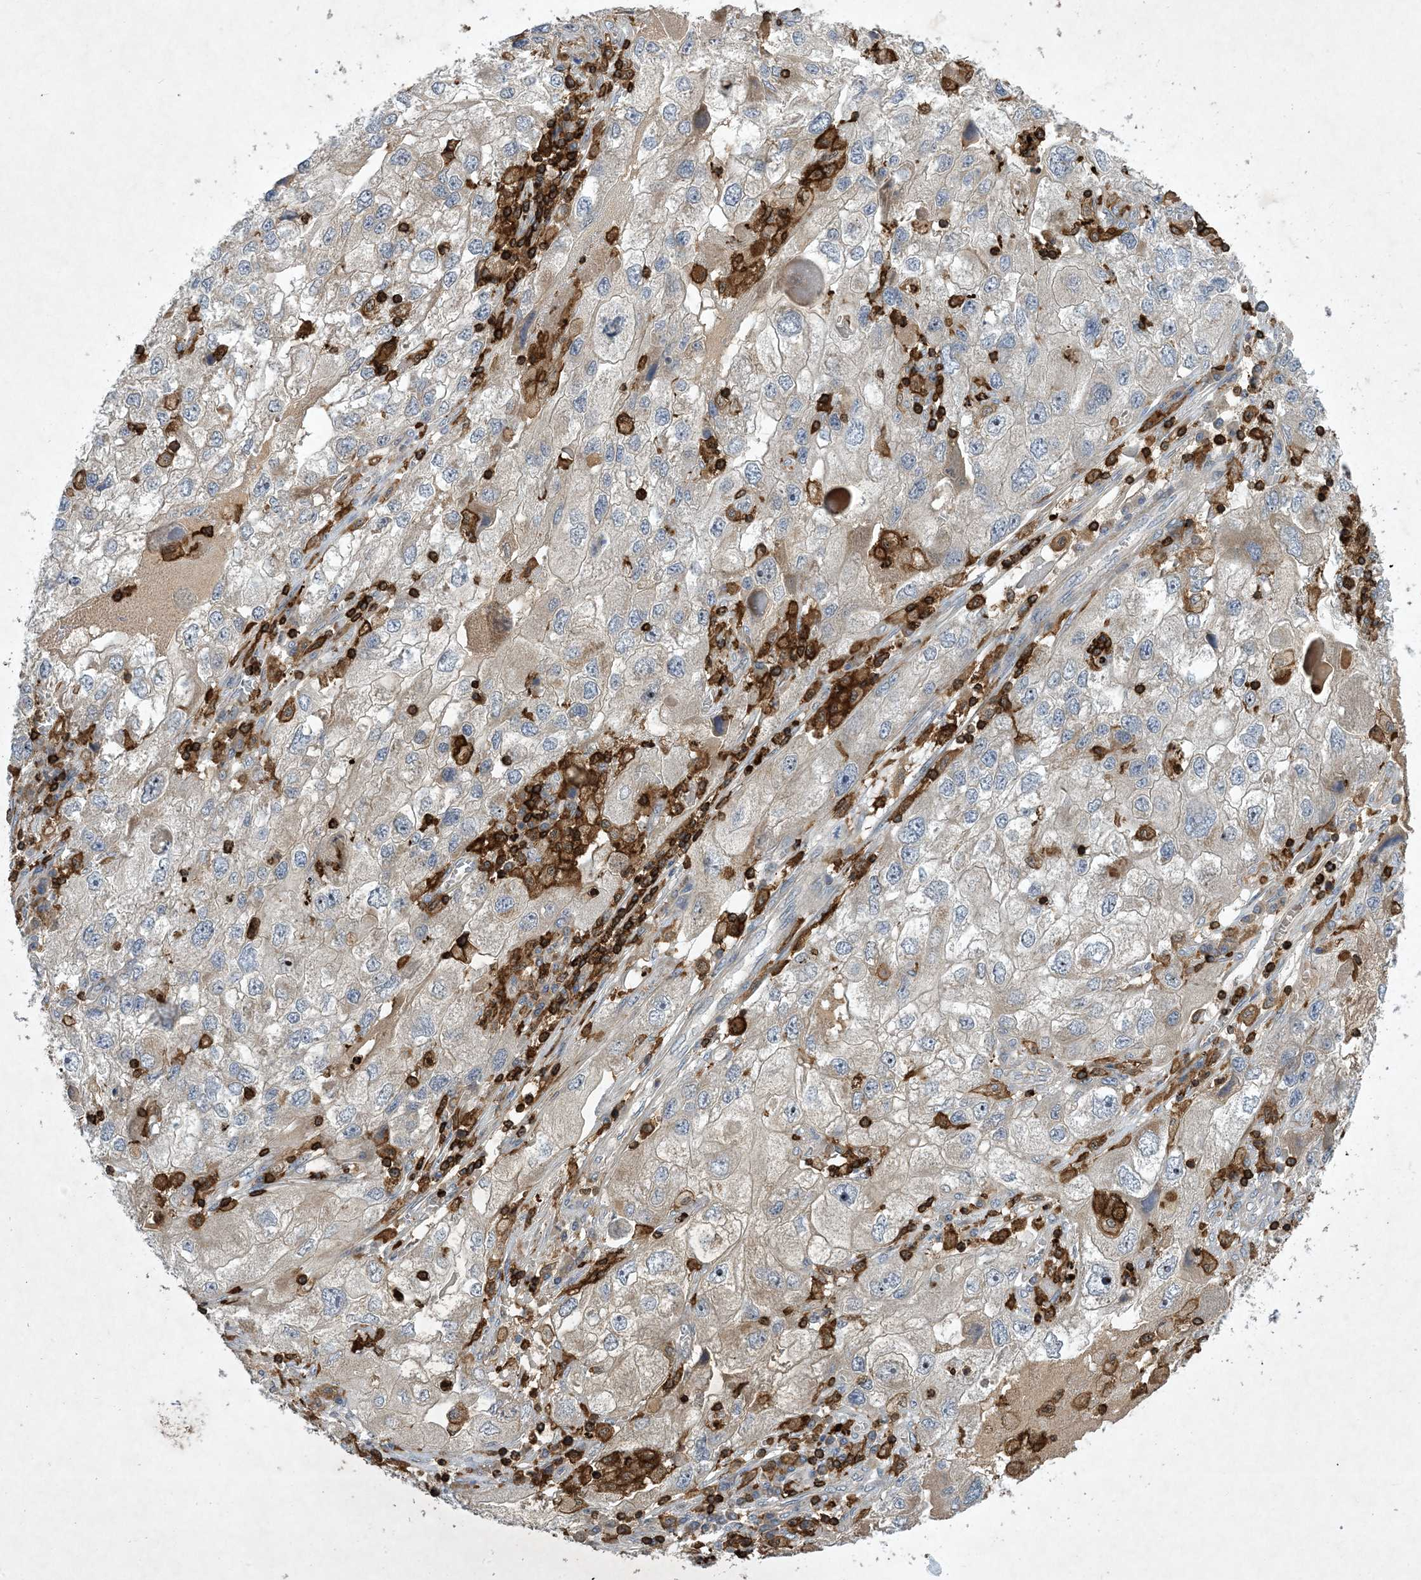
{"staining": {"intensity": "weak", "quantity": "<25%", "location": "cytoplasmic/membranous"}, "tissue": "endometrial cancer", "cell_type": "Tumor cells", "image_type": "cancer", "snomed": [{"axis": "morphology", "description": "Adenocarcinoma, NOS"}, {"axis": "topography", "description": "Endometrium"}], "caption": "This is a image of IHC staining of endometrial cancer (adenocarcinoma), which shows no expression in tumor cells.", "gene": "AK9", "patient": {"sex": "female", "age": 49}}